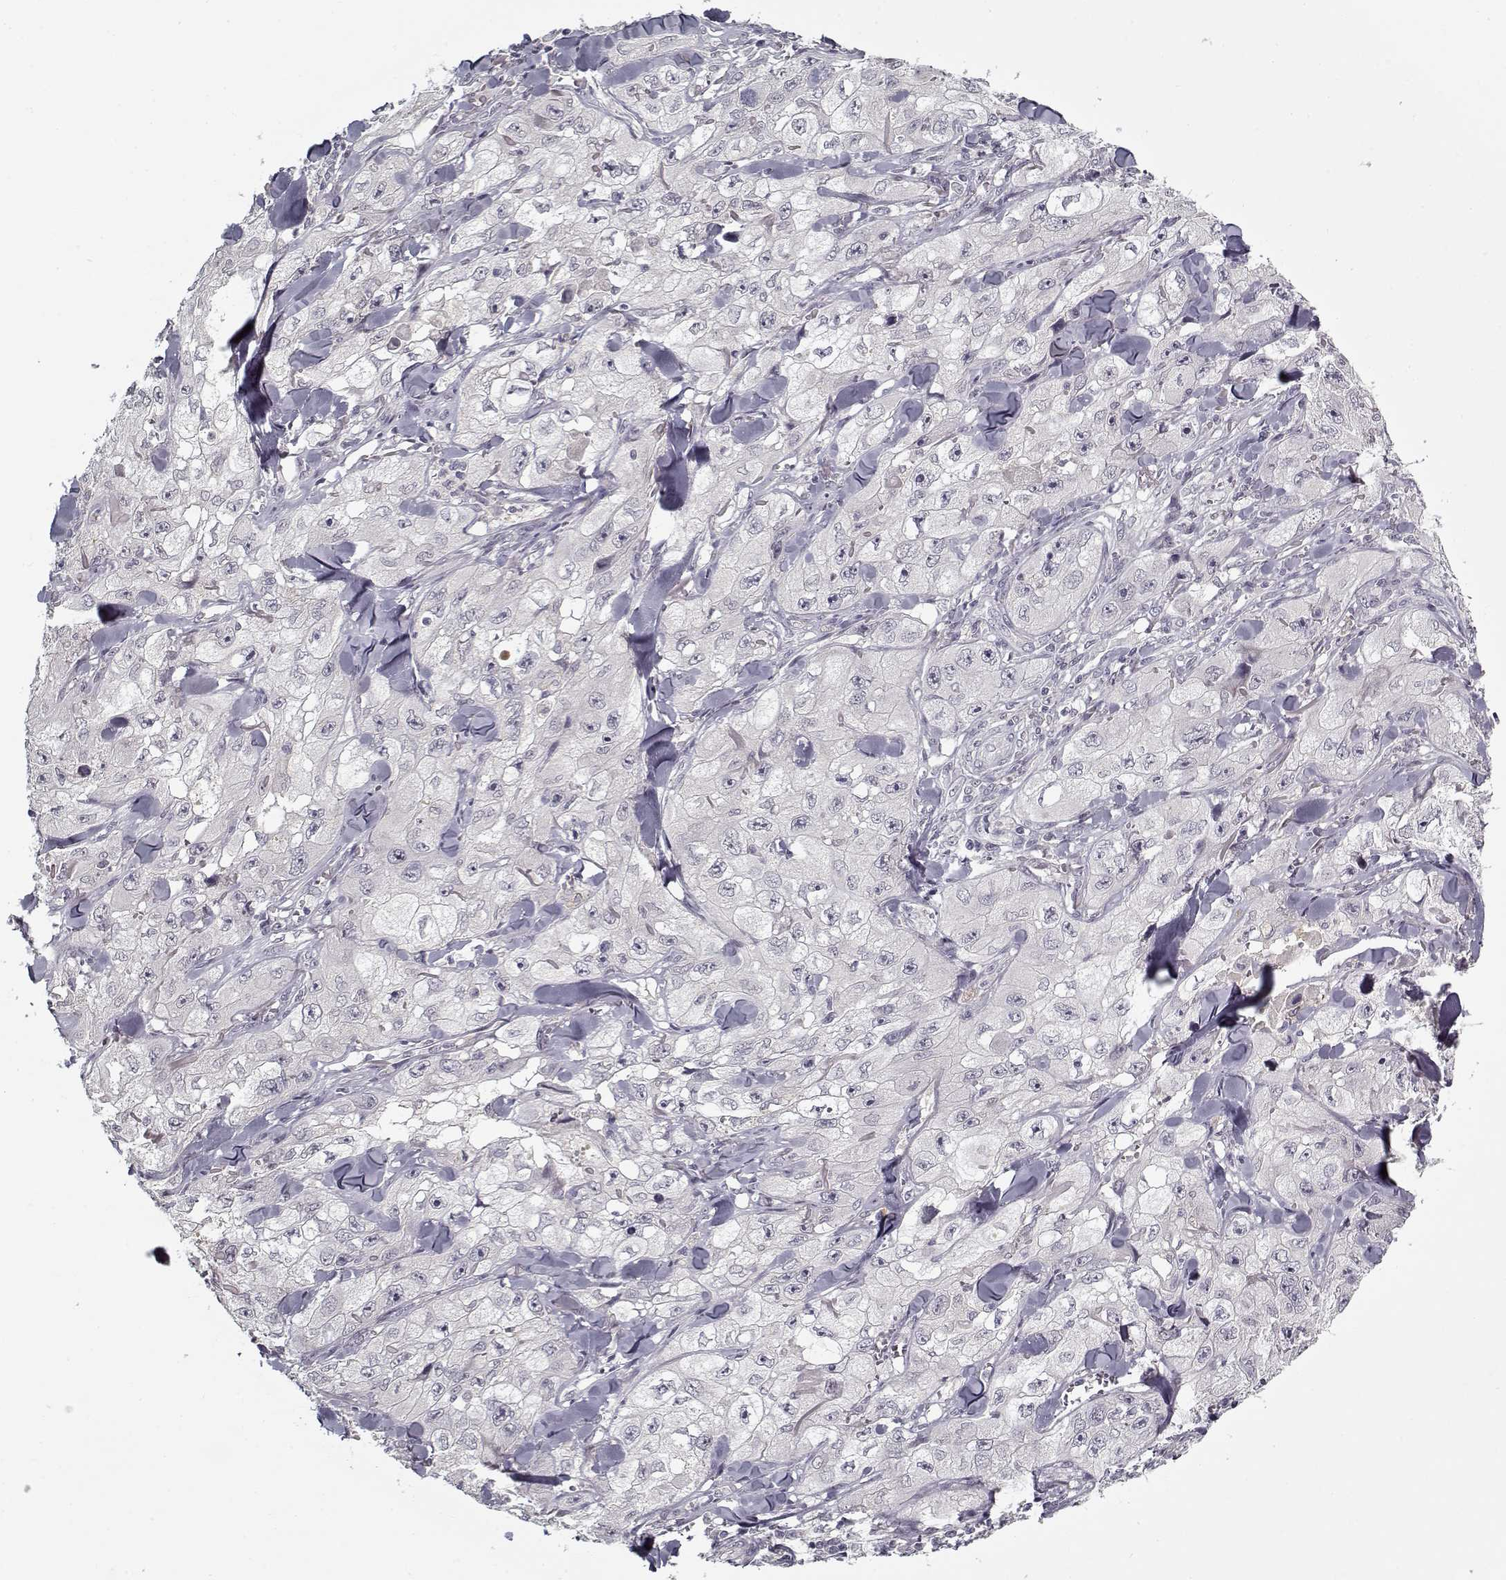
{"staining": {"intensity": "negative", "quantity": "none", "location": "none"}, "tissue": "skin cancer", "cell_type": "Tumor cells", "image_type": "cancer", "snomed": [{"axis": "morphology", "description": "Squamous cell carcinoma, NOS"}, {"axis": "topography", "description": "Skin"}, {"axis": "topography", "description": "Subcutis"}], "caption": "Immunohistochemical staining of human skin squamous cell carcinoma displays no significant staining in tumor cells.", "gene": "LAMA2", "patient": {"sex": "male", "age": 73}}